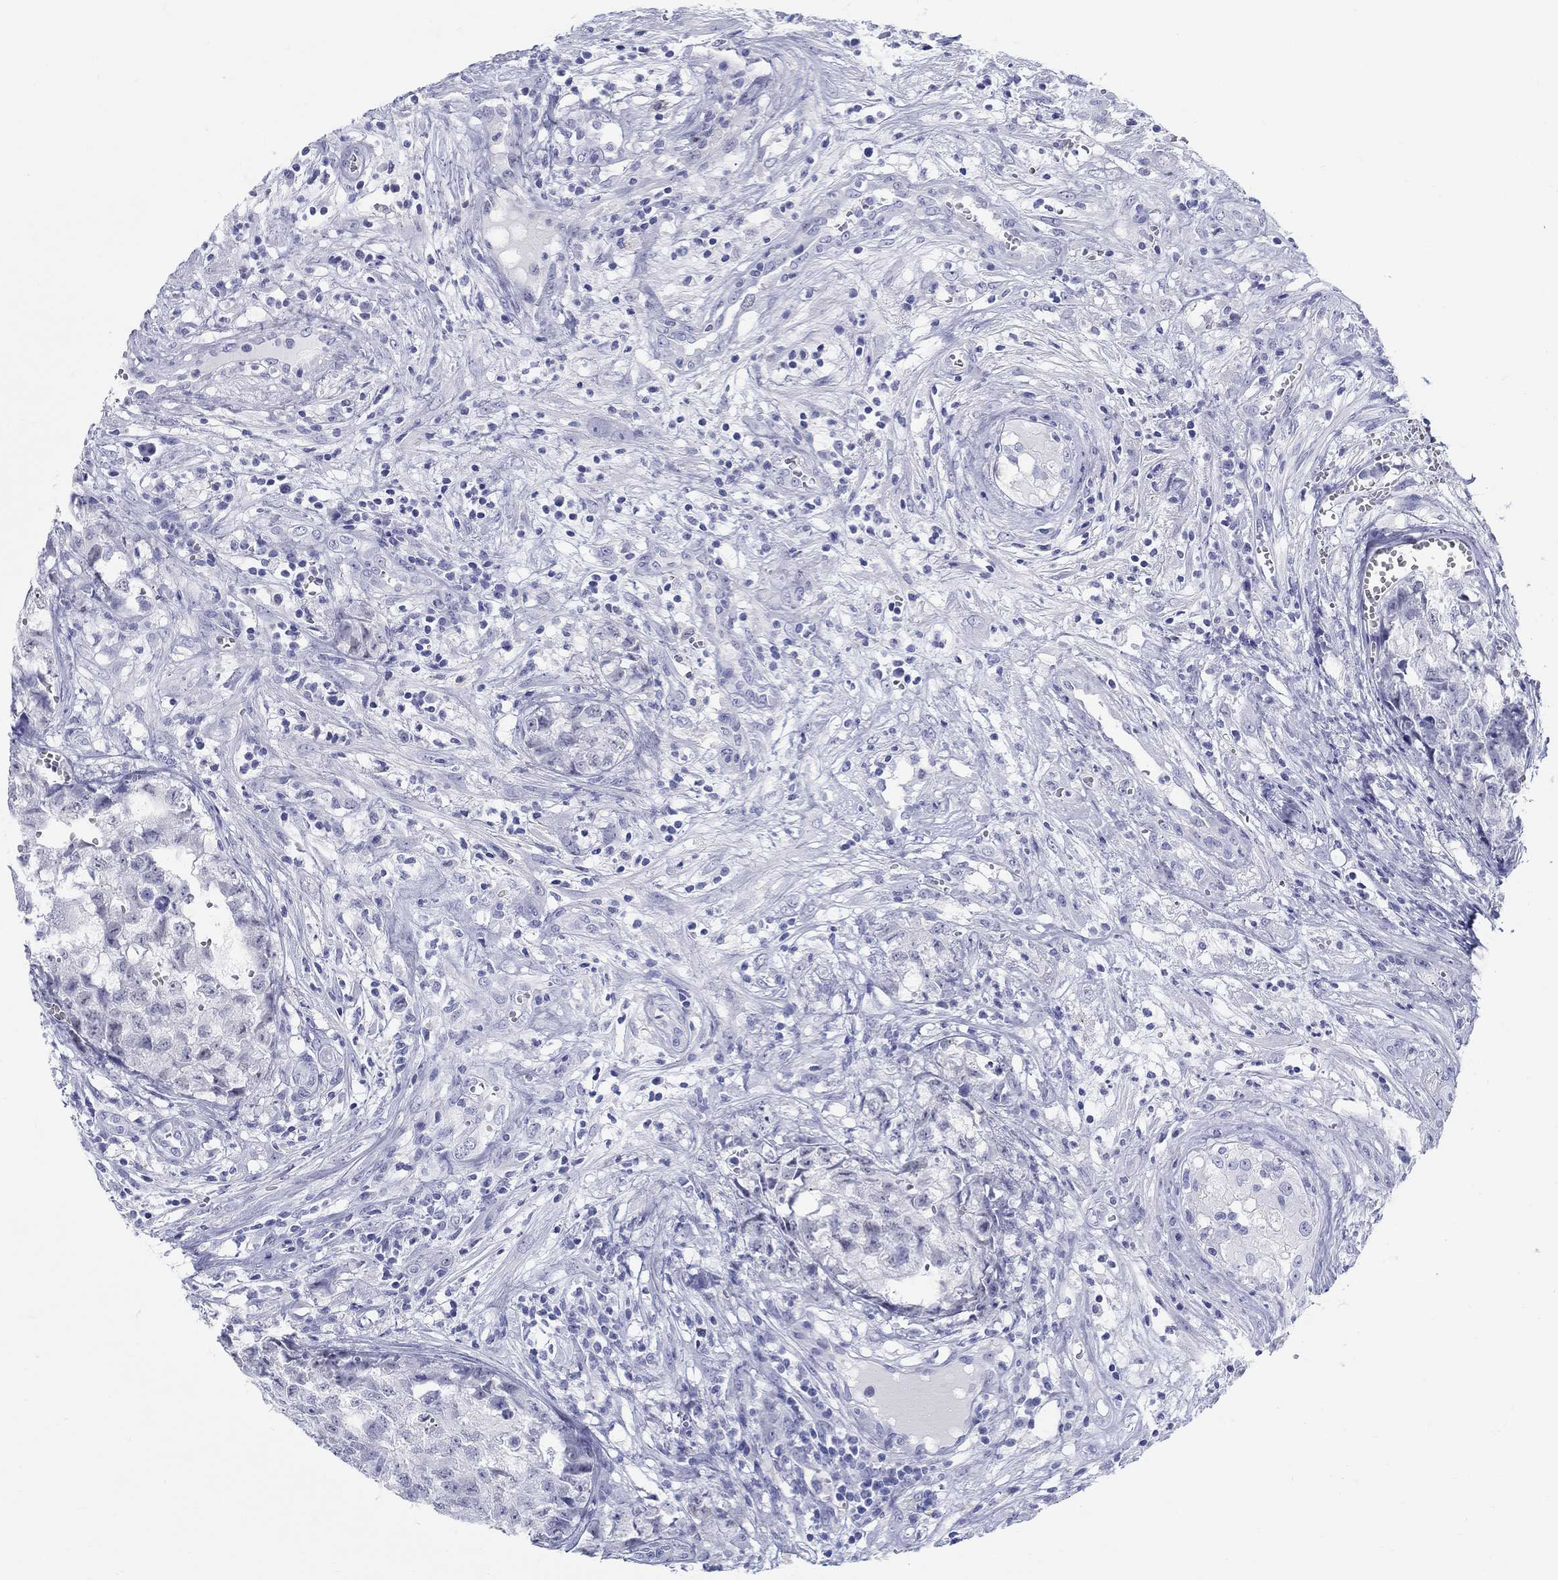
{"staining": {"intensity": "negative", "quantity": "none", "location": "none"}, "tissue": "testis cancer", "cell_type": "Tumor cells", "image_type": "cancer", "snomed": [{"axis": "morphology", "description": "Seminoma, NOS"}, {"axis": "morphology", "description": "Carcinoma, Embryonal, NOS"}, {"axis": "topography", "description": "Testis"}], "caption": "Testis embryonal carcinoma was stained to show a protein in brown. There is no significant expression in tumor cells.", "gene": "LAMP5", "patient": {"sex": "male", "age": 22}}